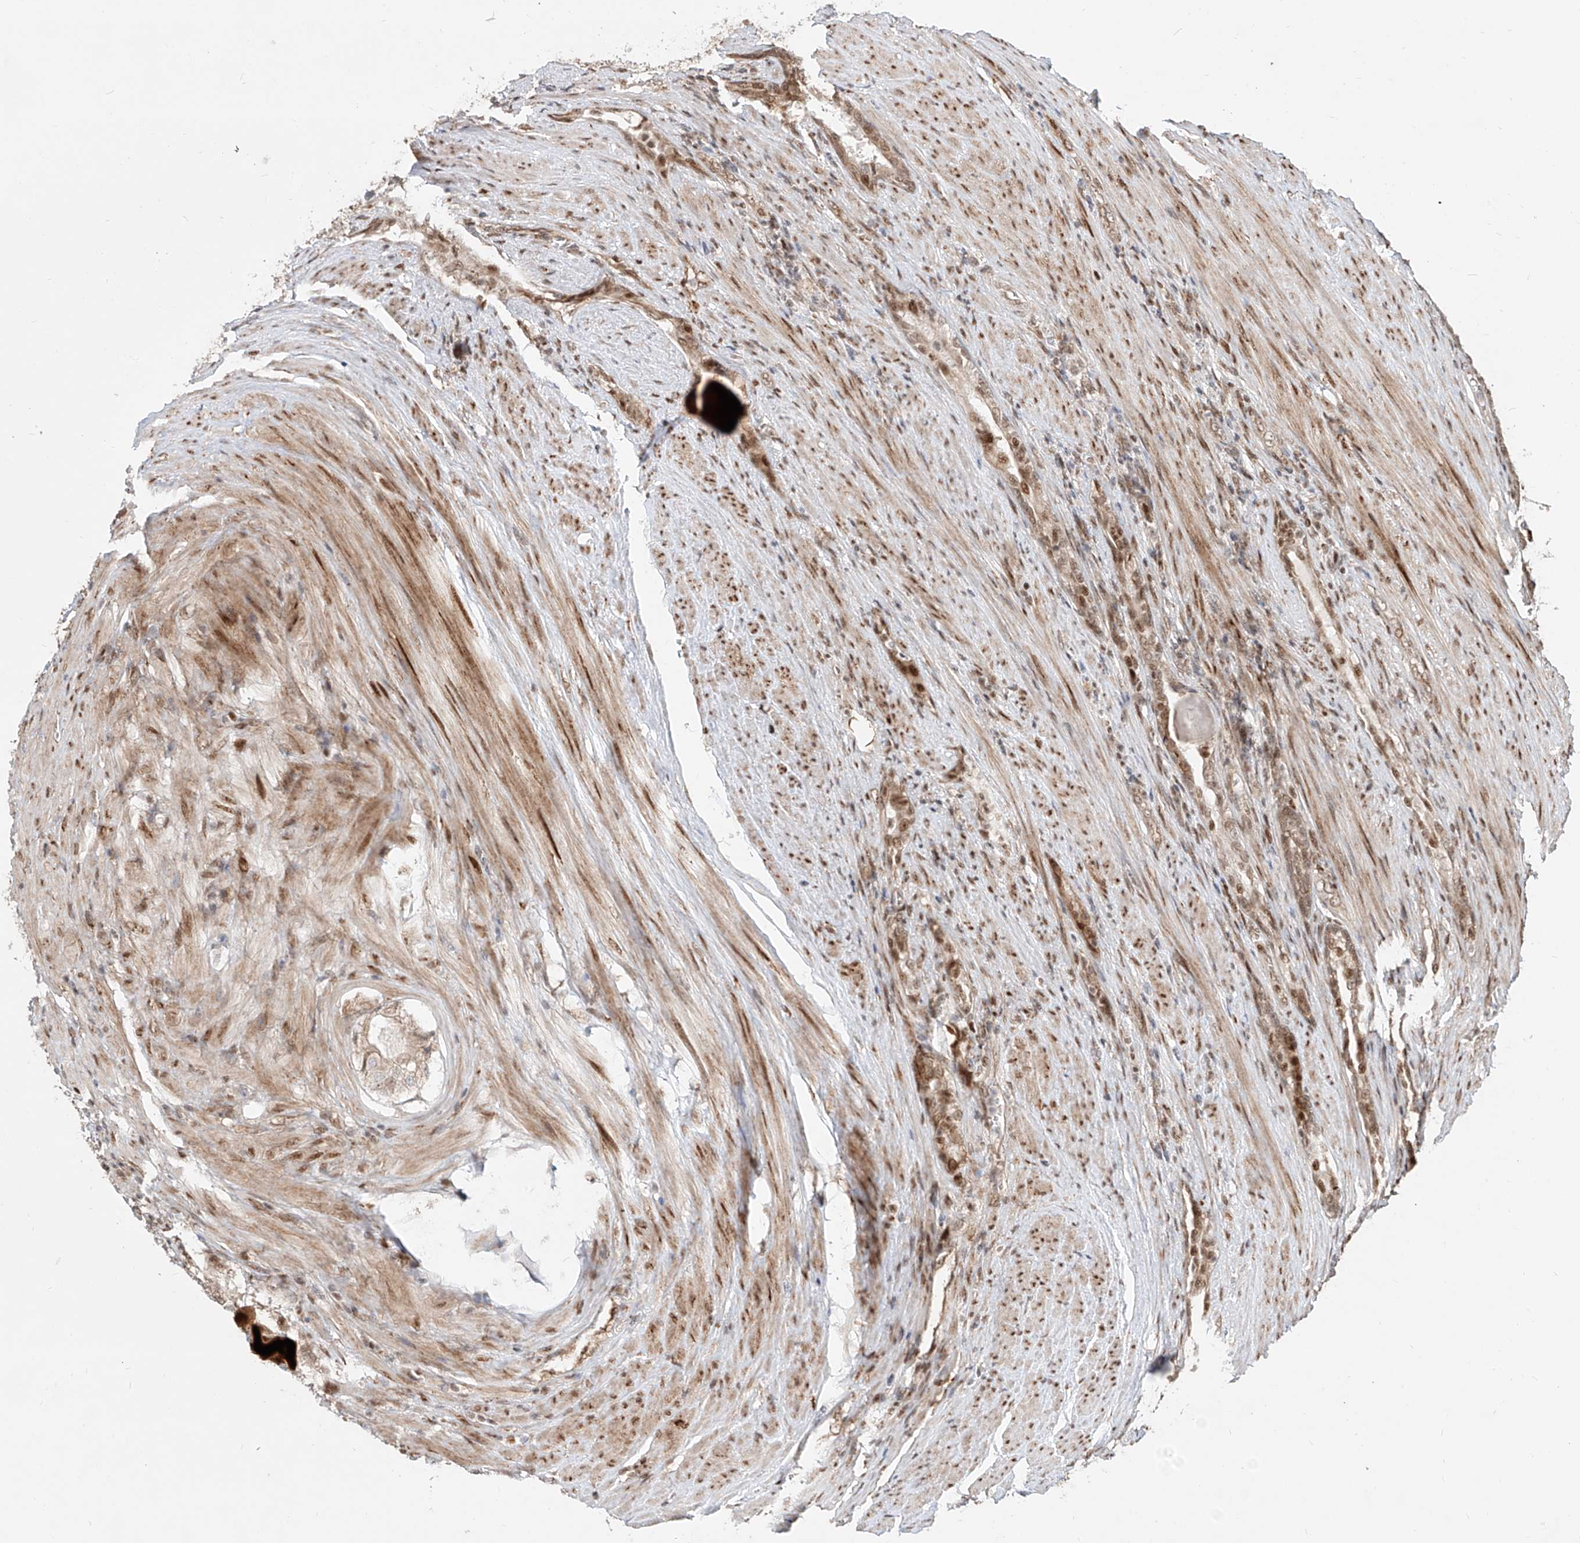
{"staining": {"intensity": "strong", "quantity": "25%-75%", "location": "nuclear"}, "tissue": "prostate cancer", "cell_type": "Tumor cells", "image_type": "cancer", "snomed": [{"axis": "morphology", "description": "Adenocarcinoma, High grade"}, {"axis": "topography", "description": "Prostate"}], "caption": "Human prostate cancer stained with a protein marker displays strong staining in tumor cells.", "gene": "ZNF710", "patient": {"sex": "male", "age": 60}}